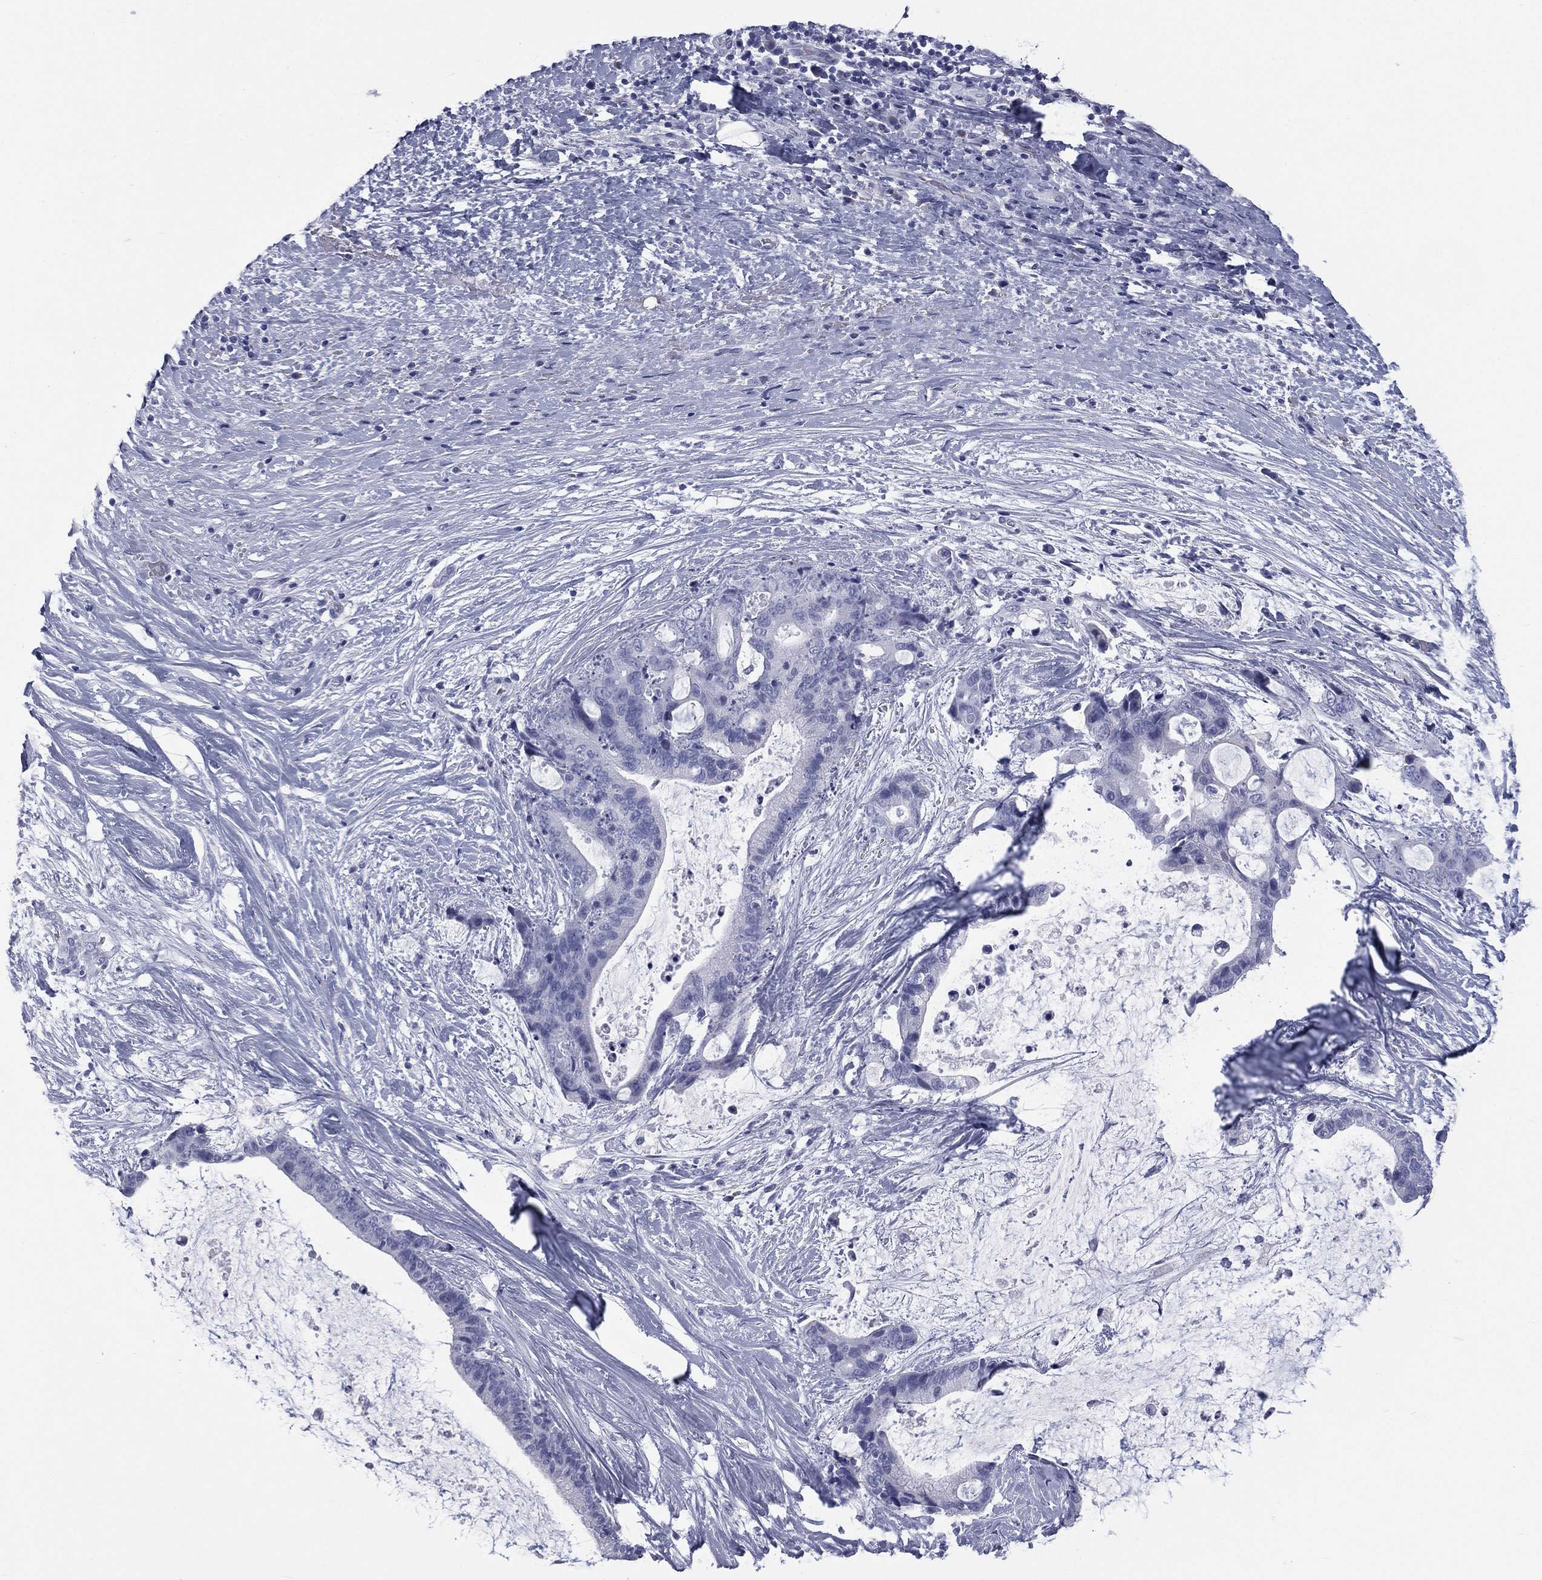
{"staining": {"intensity": "negative", "quantity": "none", "location": "none"}, "tissue": "liver cancer", "cell_type": "Tumor cells", "image_type": "cancer", "snomed": [{"axis": "morphology", "description": "Cholangiocarcinoma"}, {"axis": "topography", "description": "Liver"}], "caption": "Tumor cells are negative for protein expression in human liver cancer. (DAB immunohistochemistry (IHC) with hematoxylin counter stain).", "gene": "MLN", "patient": {"sex": "female", "age": 73}}